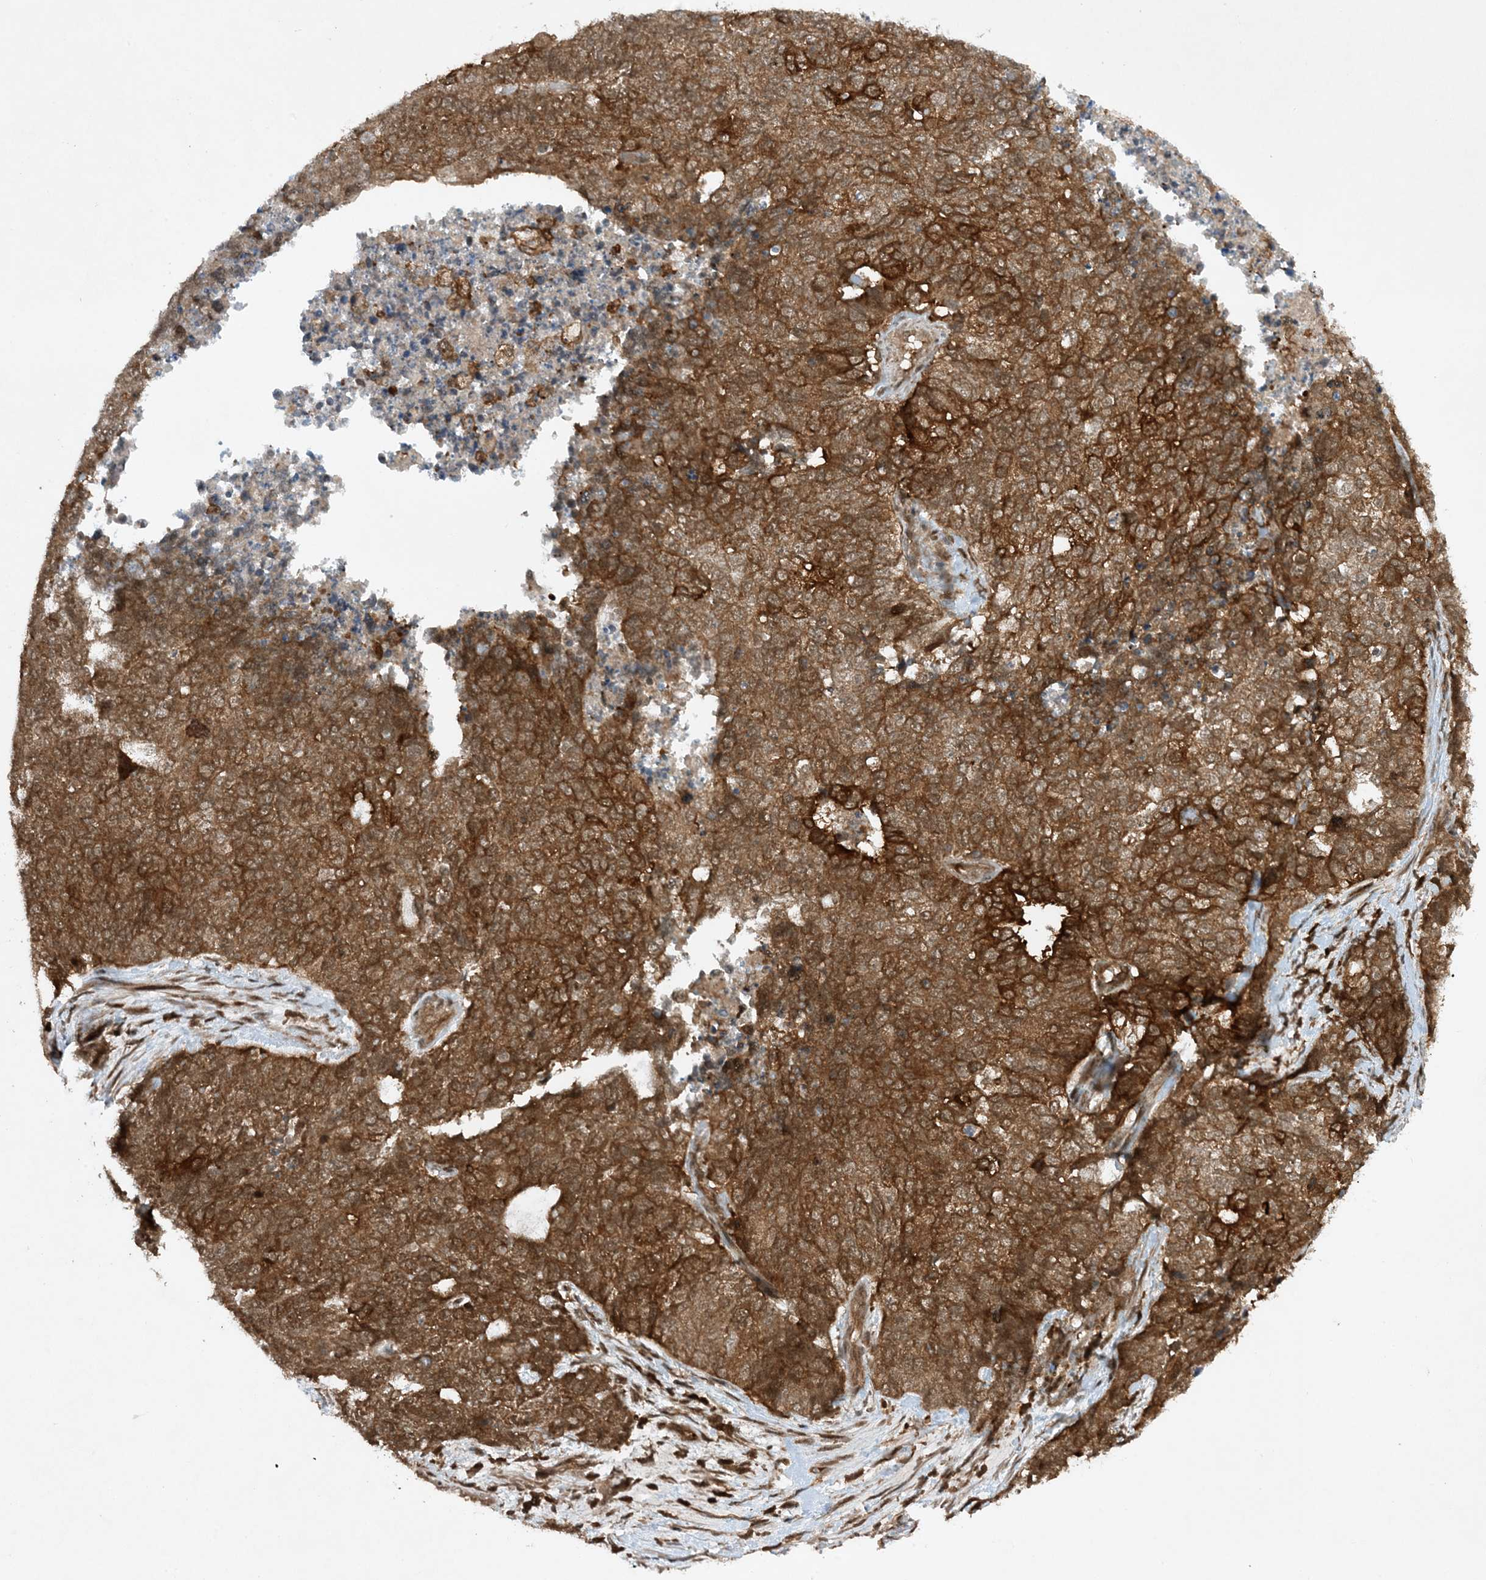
{"staining": {"intensity": "strong", "quantity": "25%-75%", "location": "cytoplasmic/membranous"}, "tissue": "cervical cancer", "cell_type": "Tumor cells", "image_type": "cancer", "snomed": [{"axis": "morphology", "description": "Squamous cell carcinoma, NOS"}, {"axis": "topography", "description": "Cervix"}], "caption": "A micrograph of squamous cell carcinoma (cervical) stained for a protein reveals strong cytoplasmic/membranous brown staining in tumor cells.", "gene": "CERT1", "patient": {"sex": "female", "age": 63}}